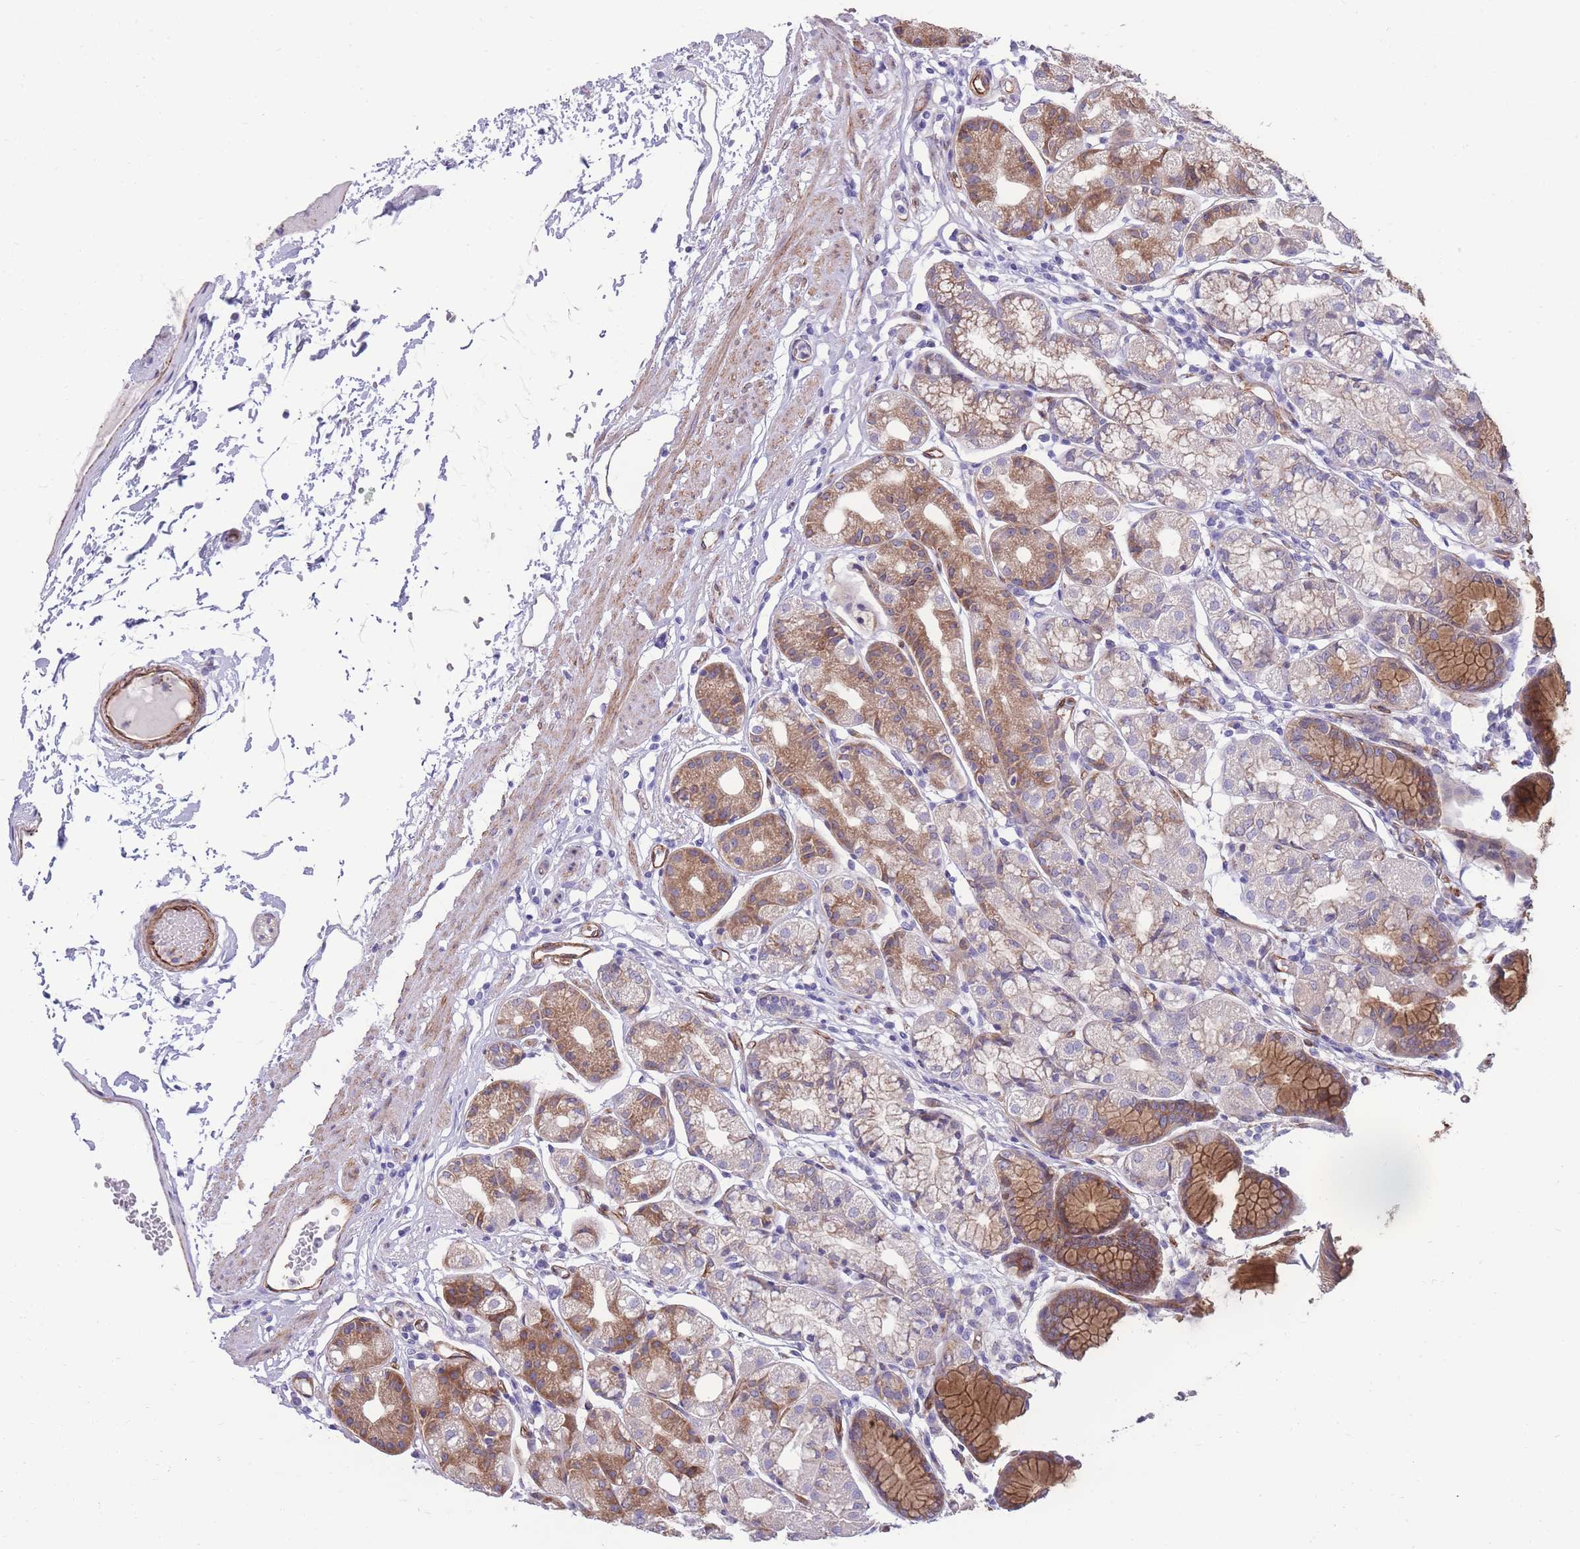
{"staining": {"intensity": "strong", "quantity": "25%-75%", "location": "cytoplasmic/membranous"}, "tissue": "stomach", "cell_type": "Glandular cells", "image_type": "normal", "snomed": [{"axis": "morphology", "description": "Normal tissue, NOS"}, {"axis": "topography", "description": "Stomach"}], "caption": "This micrograph reveals normal stomach stained with immunohistochemistry to label a protein in brown. The cytoplasmic/membranous of glandular cells show strong positivity for the protein. Nuclei are counter-stained blue.", "gene": "RGS11", "patient": {"sex": "female", "age": 57}}